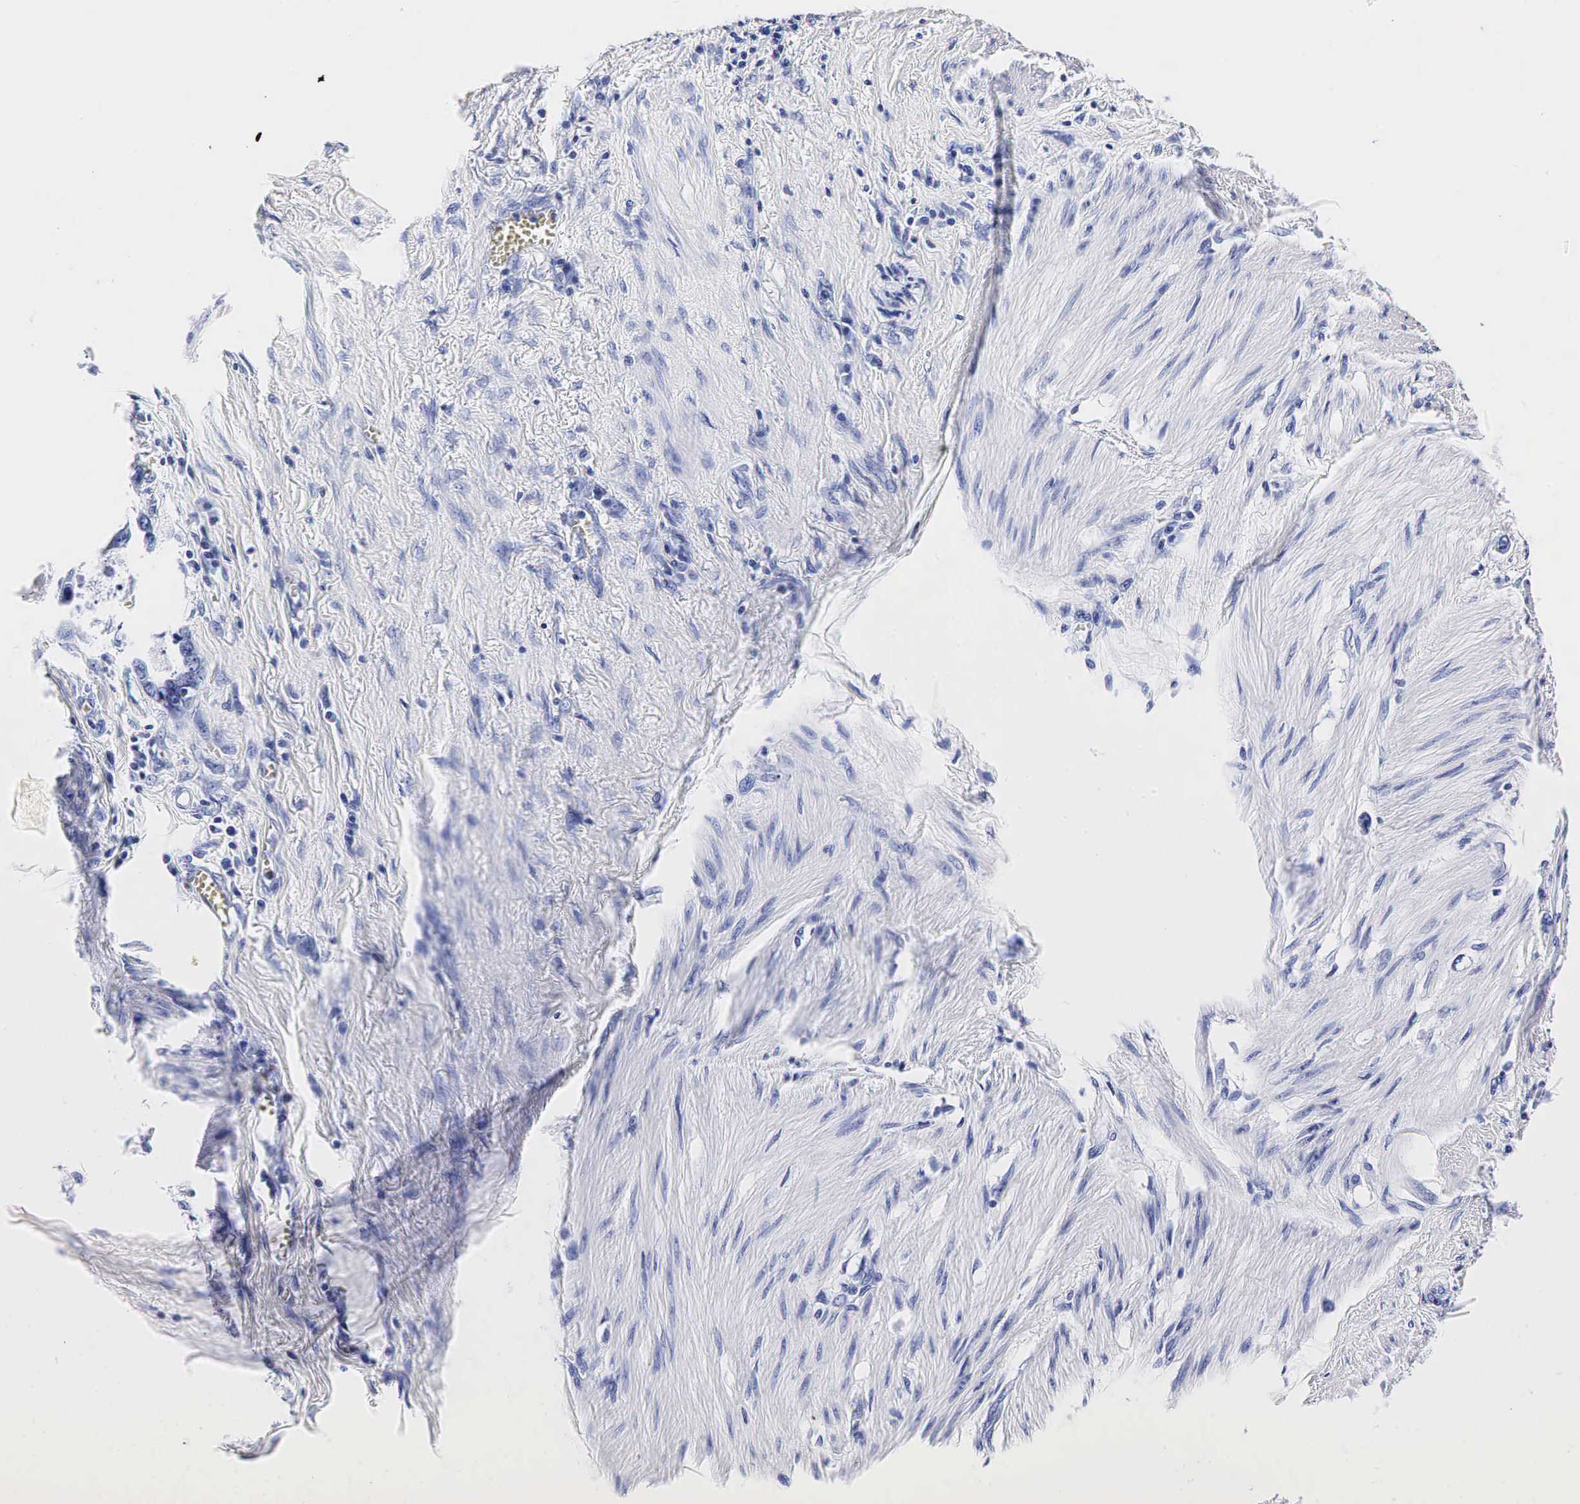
{"staining": {"intensity": "negative", "quantity": "none", "location": "none"}, "tissue": "stomach cancer", "cell_type": "Tumor cells", "image_type": "cancer", "snomed": [{"axis": "morphology", "description": "Adenocarcinoma, NOS"}, {"axis": "topography", "description": "Stomach"}], "caption": "Immunohistochemical staining of stomach cancer reveals no significant positivity in tumor cells.", "gene": "TG", "patient": {"sex": "male", "age": 78}}